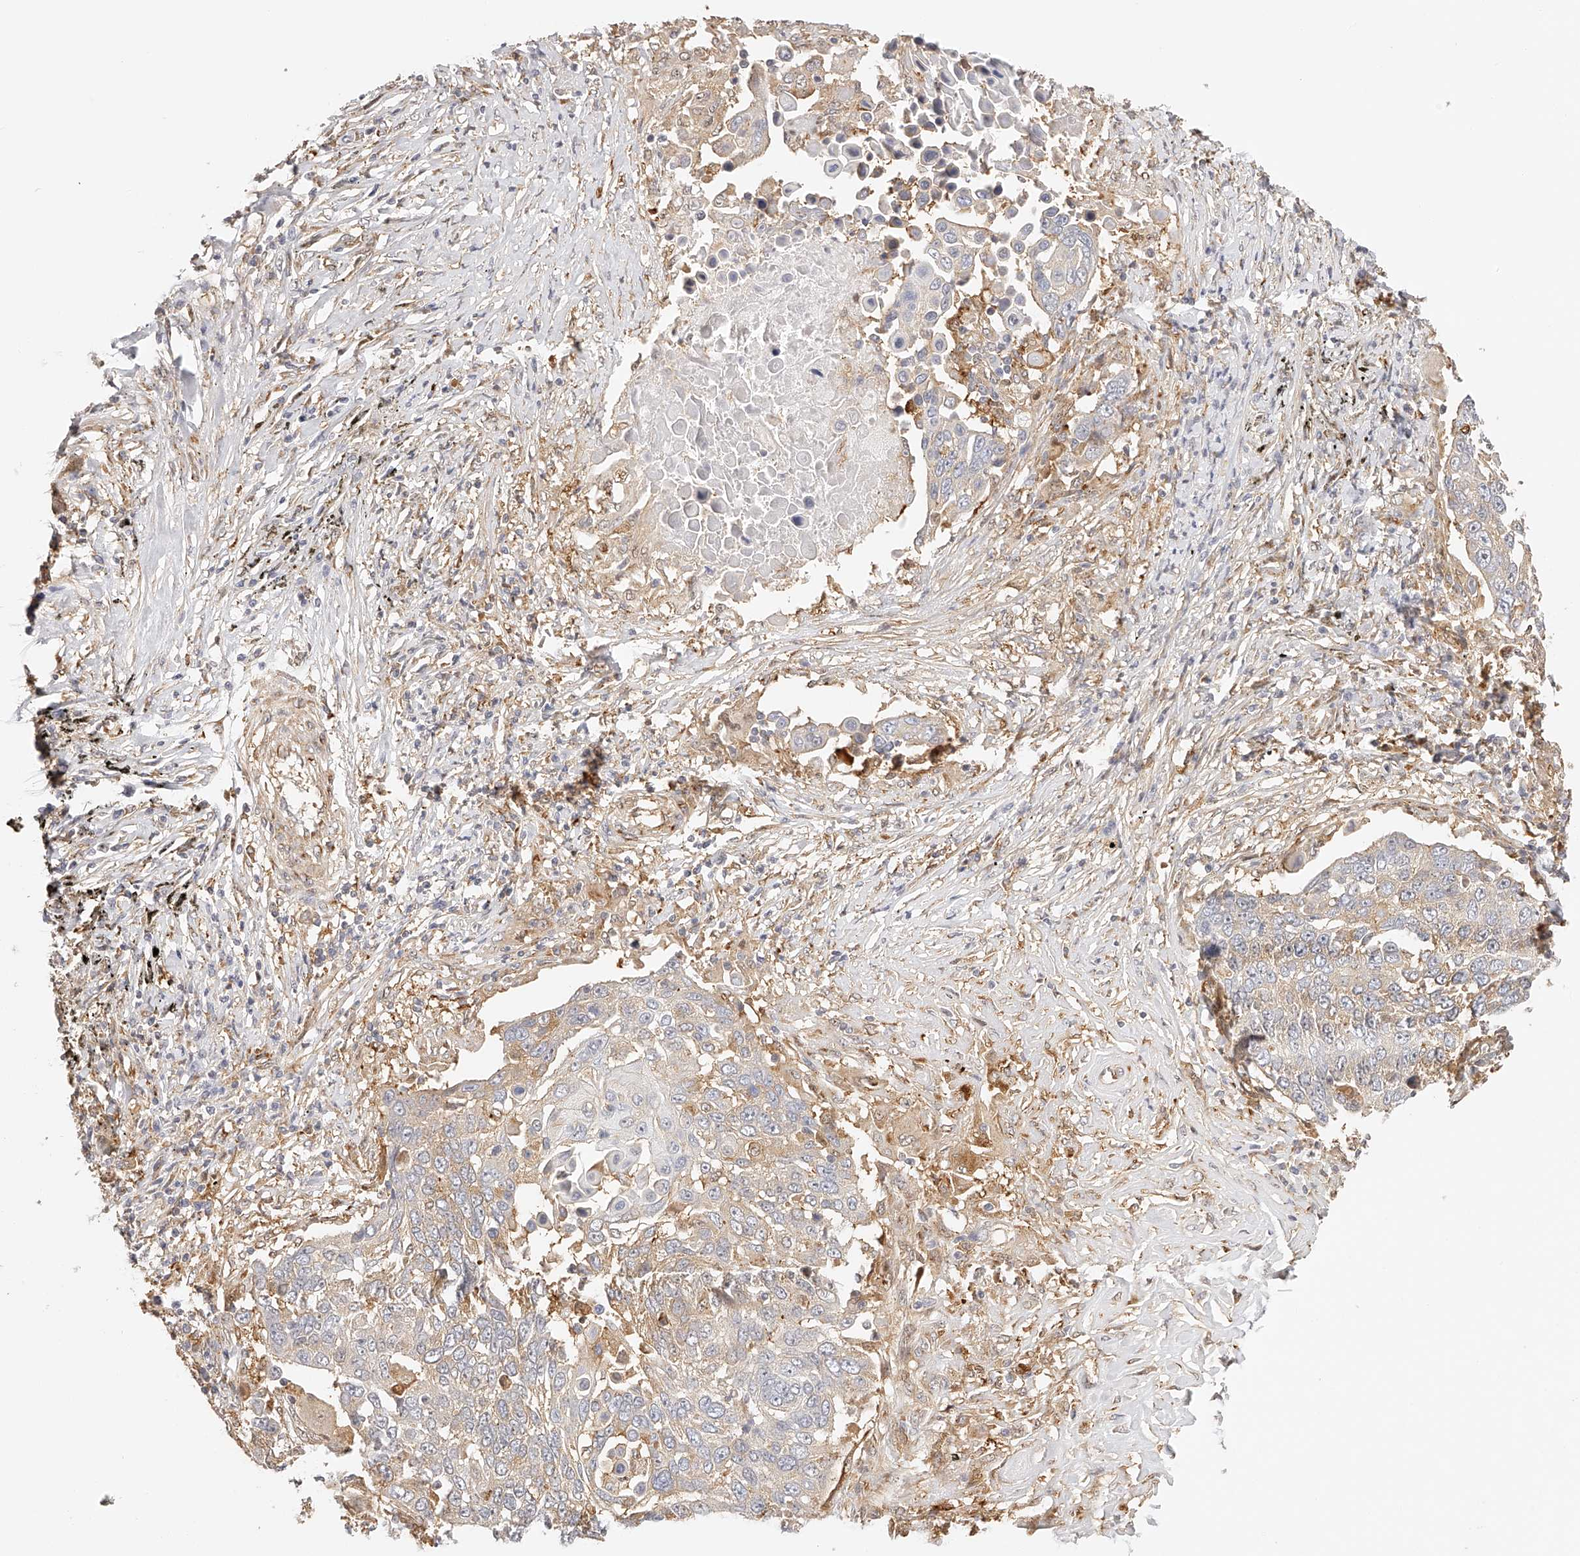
{"staining": {"intensity": "weak", "quantity": "25%-75%", "location": "cytoplasmic/membranous"}, "tissue": "lung cancer", "cell_type": "Tumor cells", "image_type": "cancer", "snomed": [{"axis": "morphology", "description": "Squamous cell carcinoma, NOS"}, {"axis": "topography", "description": "Lung"}], "caption": "This is a photomicrograph of immunohistochemistry (IHC) staining of lung cancer, which shows weak positivity in the cytoplasmic/membranous of tumor cells.", "gene": "SYNC", "patient": {"sex": "male", "age": 66}}